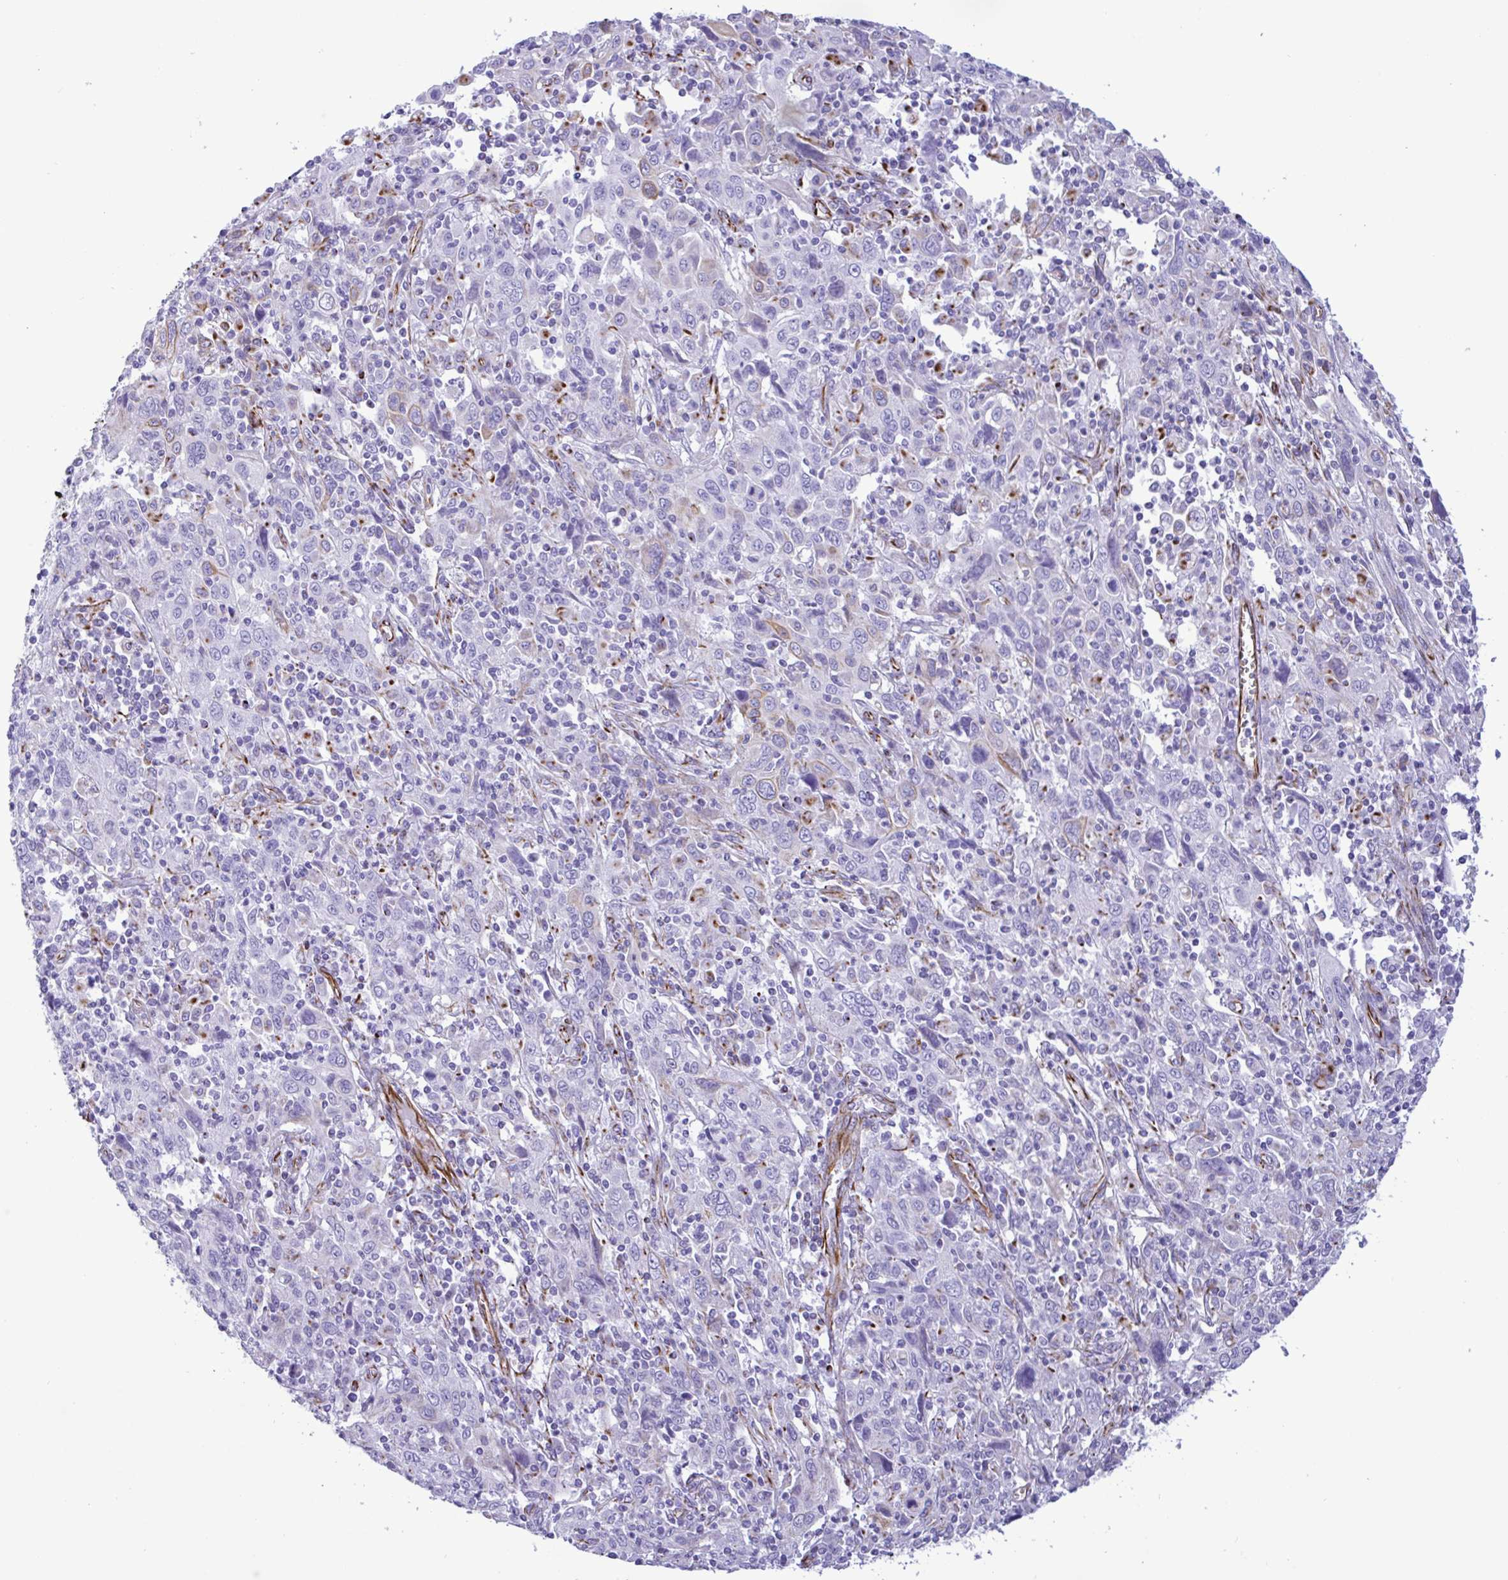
{"staining": {"intensity": "weak", "quantity": "<25%", "location": "cytoplasmic/membranous"}, "tissue": "cervical cancer", "cell_type": "Tumor cells", "image_type": "cancer", "snomed": [{"axis": "morphology", "description": "Squamous cell carcinoma, NOS"}, {"axis": "topography", "description": "Cervix"}], "caption": "IHC of cervical cancer demonstrates no expression in tumor cells.", "gene": "SMAD5", "patient": {"sex": "female", "age": 46}}